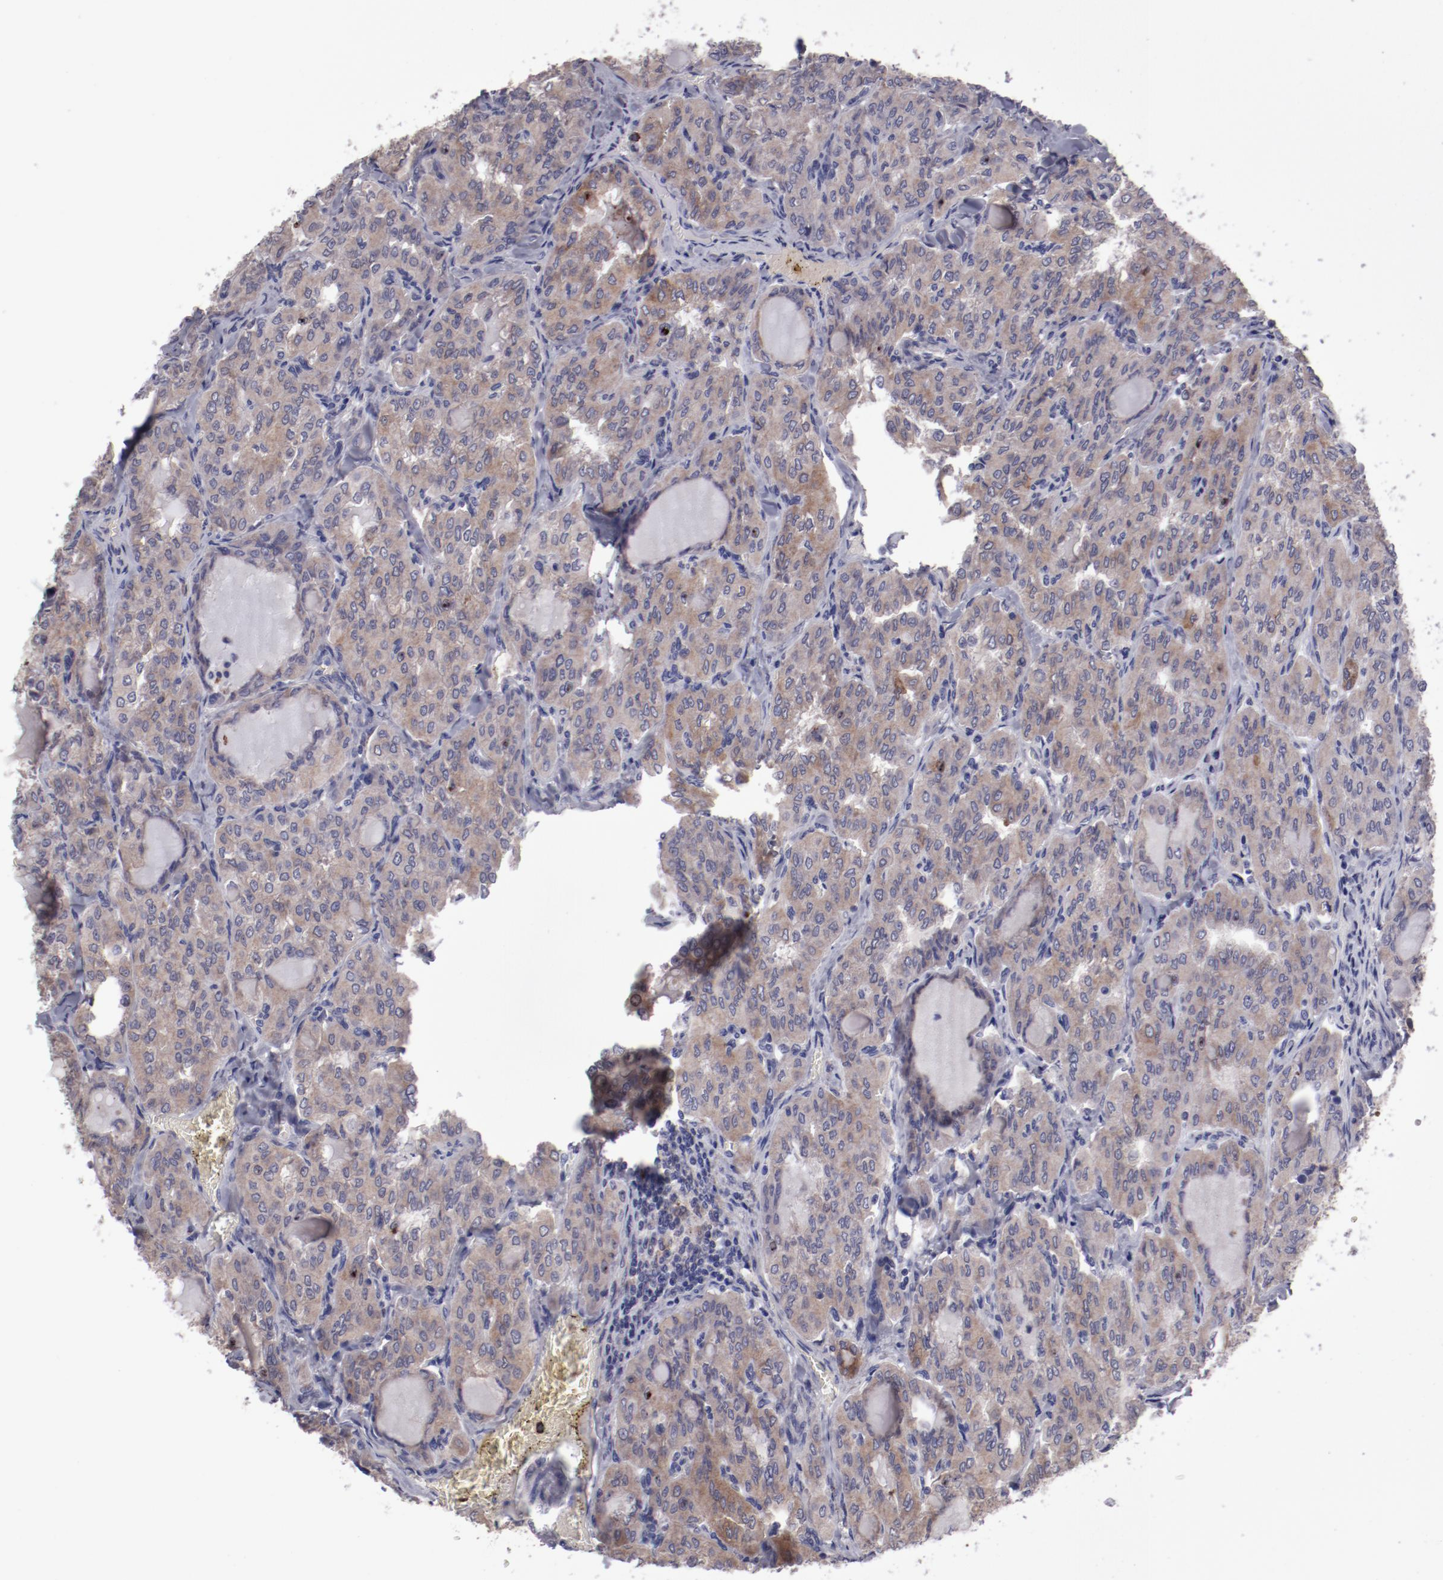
{"staining": {"intensity": "weak", "quantity": ">75%", "location": "cytoplasmic/membranous"}, "tissue": "thyroid cancer", "cell_type": "Tumor cells", "image_type": "cancer", "snomed": [{"axis": "morphology", "description": "Papillary adenocarcinoma, NOS"}, {"axis": "topography", "description": "Thyroid gland"}], "caption": "IHC micrograph of neoplastic tissue: human thyroid cancer stained using immunohistochemistry (IHC) exhibits low levels of weak protein expression localized specifically in the cytoplasmic/membranous of tumor cells, appearing as a cytoplasmic/membranous brown color.", "gene": "IL12A", "patient": {"sex": "male", "age": 20}}